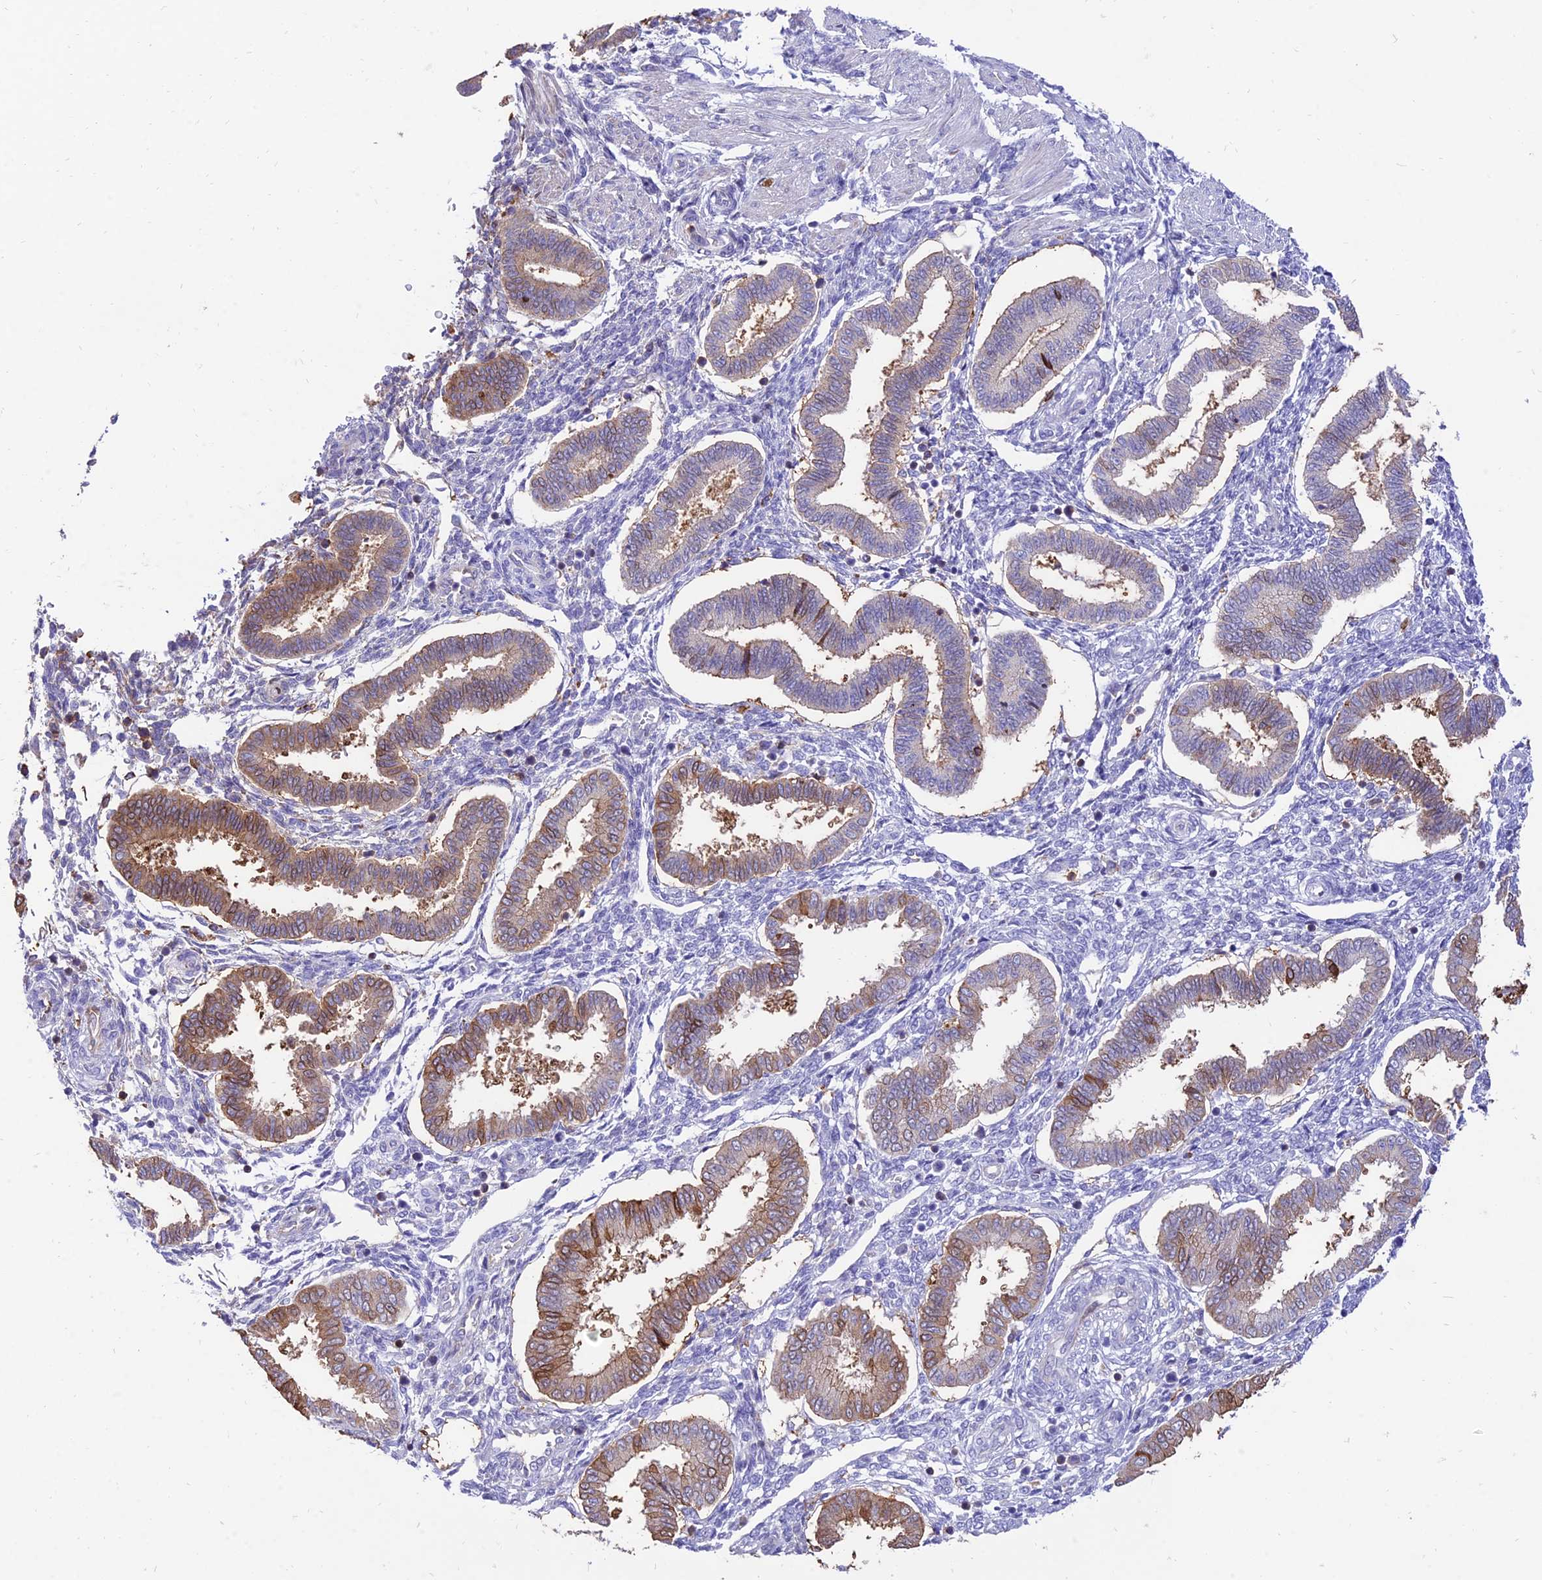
{"staining": {"intensity": "negative", "quantity": "none", "location": "none"}, "tissue": "endometrium", "cell_type": "Cells in endometrial stroma", "image_type": "normal", "snomed": [{"axis": "morphology", "description": "Normal tissue, NOS"}, {"axis": "topography", "description": "Endometrium"}], "caption": "IHC photomicrograph of unremarkable endometrium stained for a protein (brown), which displays no positivity in cells in endometrial stroma. The staining is performed using DAB (3,3'-diaminobenzidine) brown chromogen with nuclei counter-stained in using hematoxylin.", "gene": "SREK1IP1", "patient": {"sex": "female", "age": 24}}